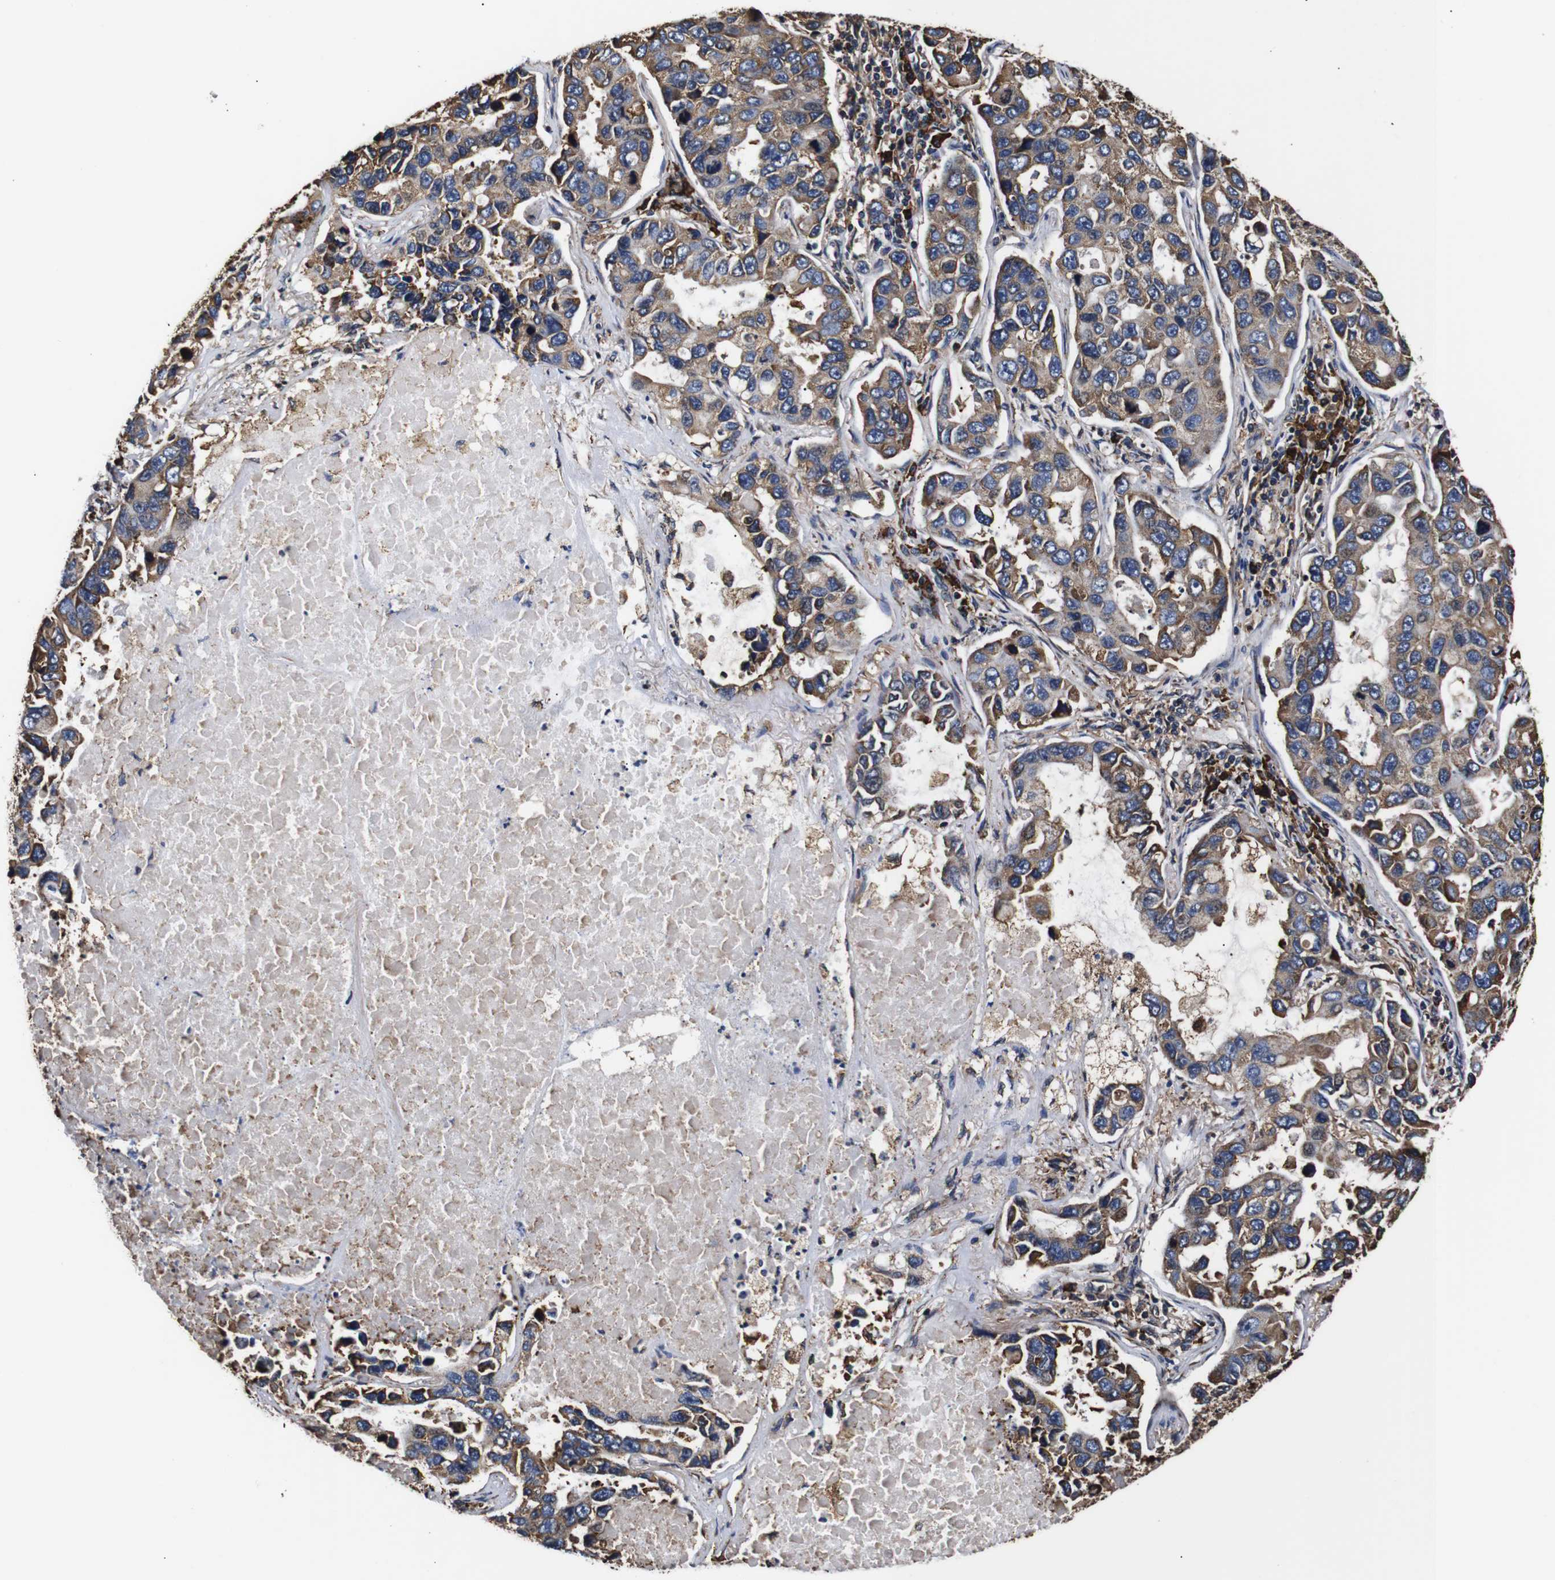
{"staining": {"intensity": "moderate", "quantity": ">75%", "location": "cytoplasmic/membranous"}, "tissue": "lung cancer", "cell_type": "Tumor cells", "image_type": "cancer", "snomed": [{"axis": "morphology", "description": "Adenocarcinoma, NOS"}, {"axis": "topography", "description": "Lung"}], "caption": "Lung adenocarcinoma stained for a protein (brown) displays moderate cytoplasmic/membranous positive positivity in approximately >75% of tumor cells.", "gene": "HHIP", "patient": {"sex": "male", "age": 64}}